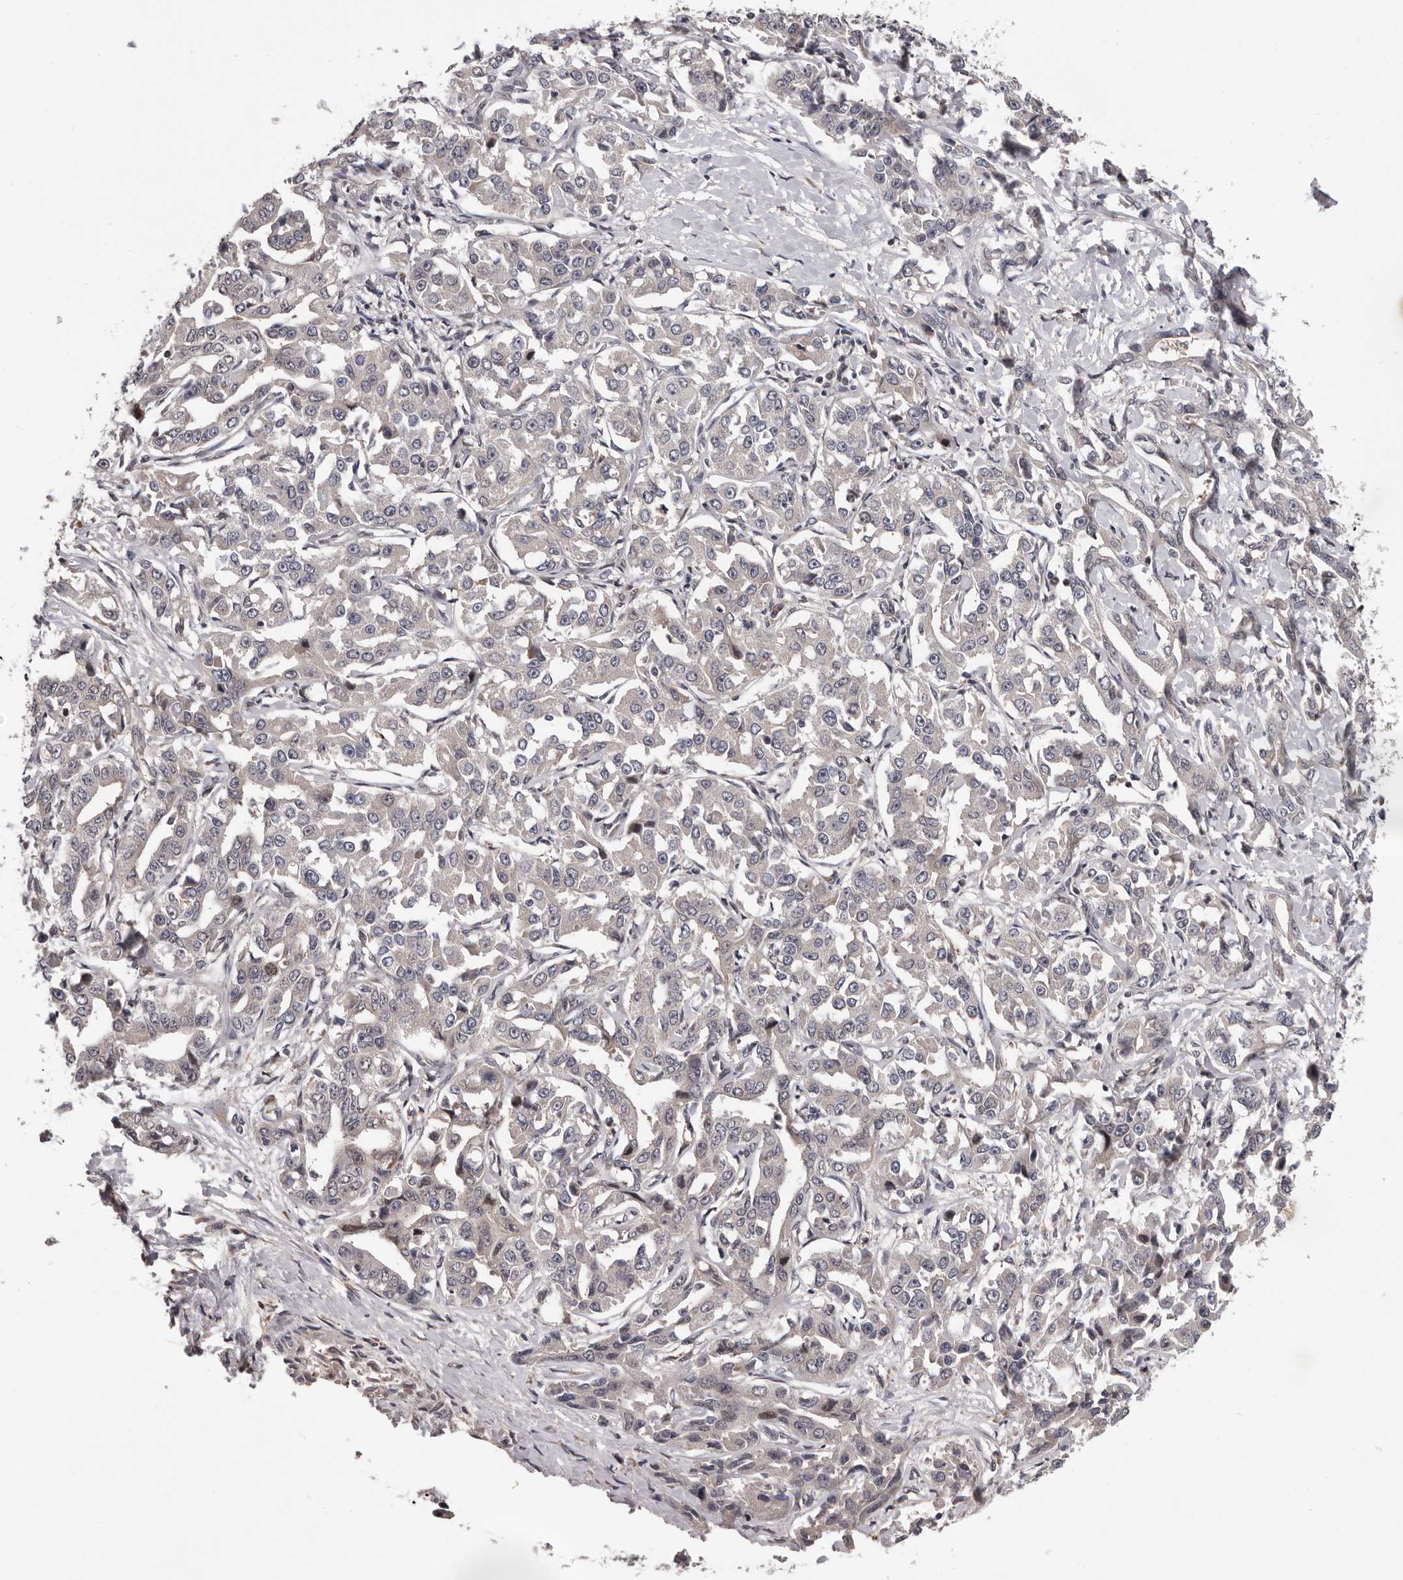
{"staining": {"intensity": "weak", "quantity": "<25%", "location": "cytoplasmic/membranous,nuclear"}, "tissue": "liver cancer", "cell_type": "Tumor cells", "image_type": "cancer", "snomed": [{"axis": "morphology", "description": "Cholangiocarcinoma"}, {"axis": "topography", "description": "Liver"}], "caption": "Tumor cells show no significant positivity in liver cancer (cholangiocarcinoma).", "gene": "MED8", "patient": {"sex": "male", "age": 59}}